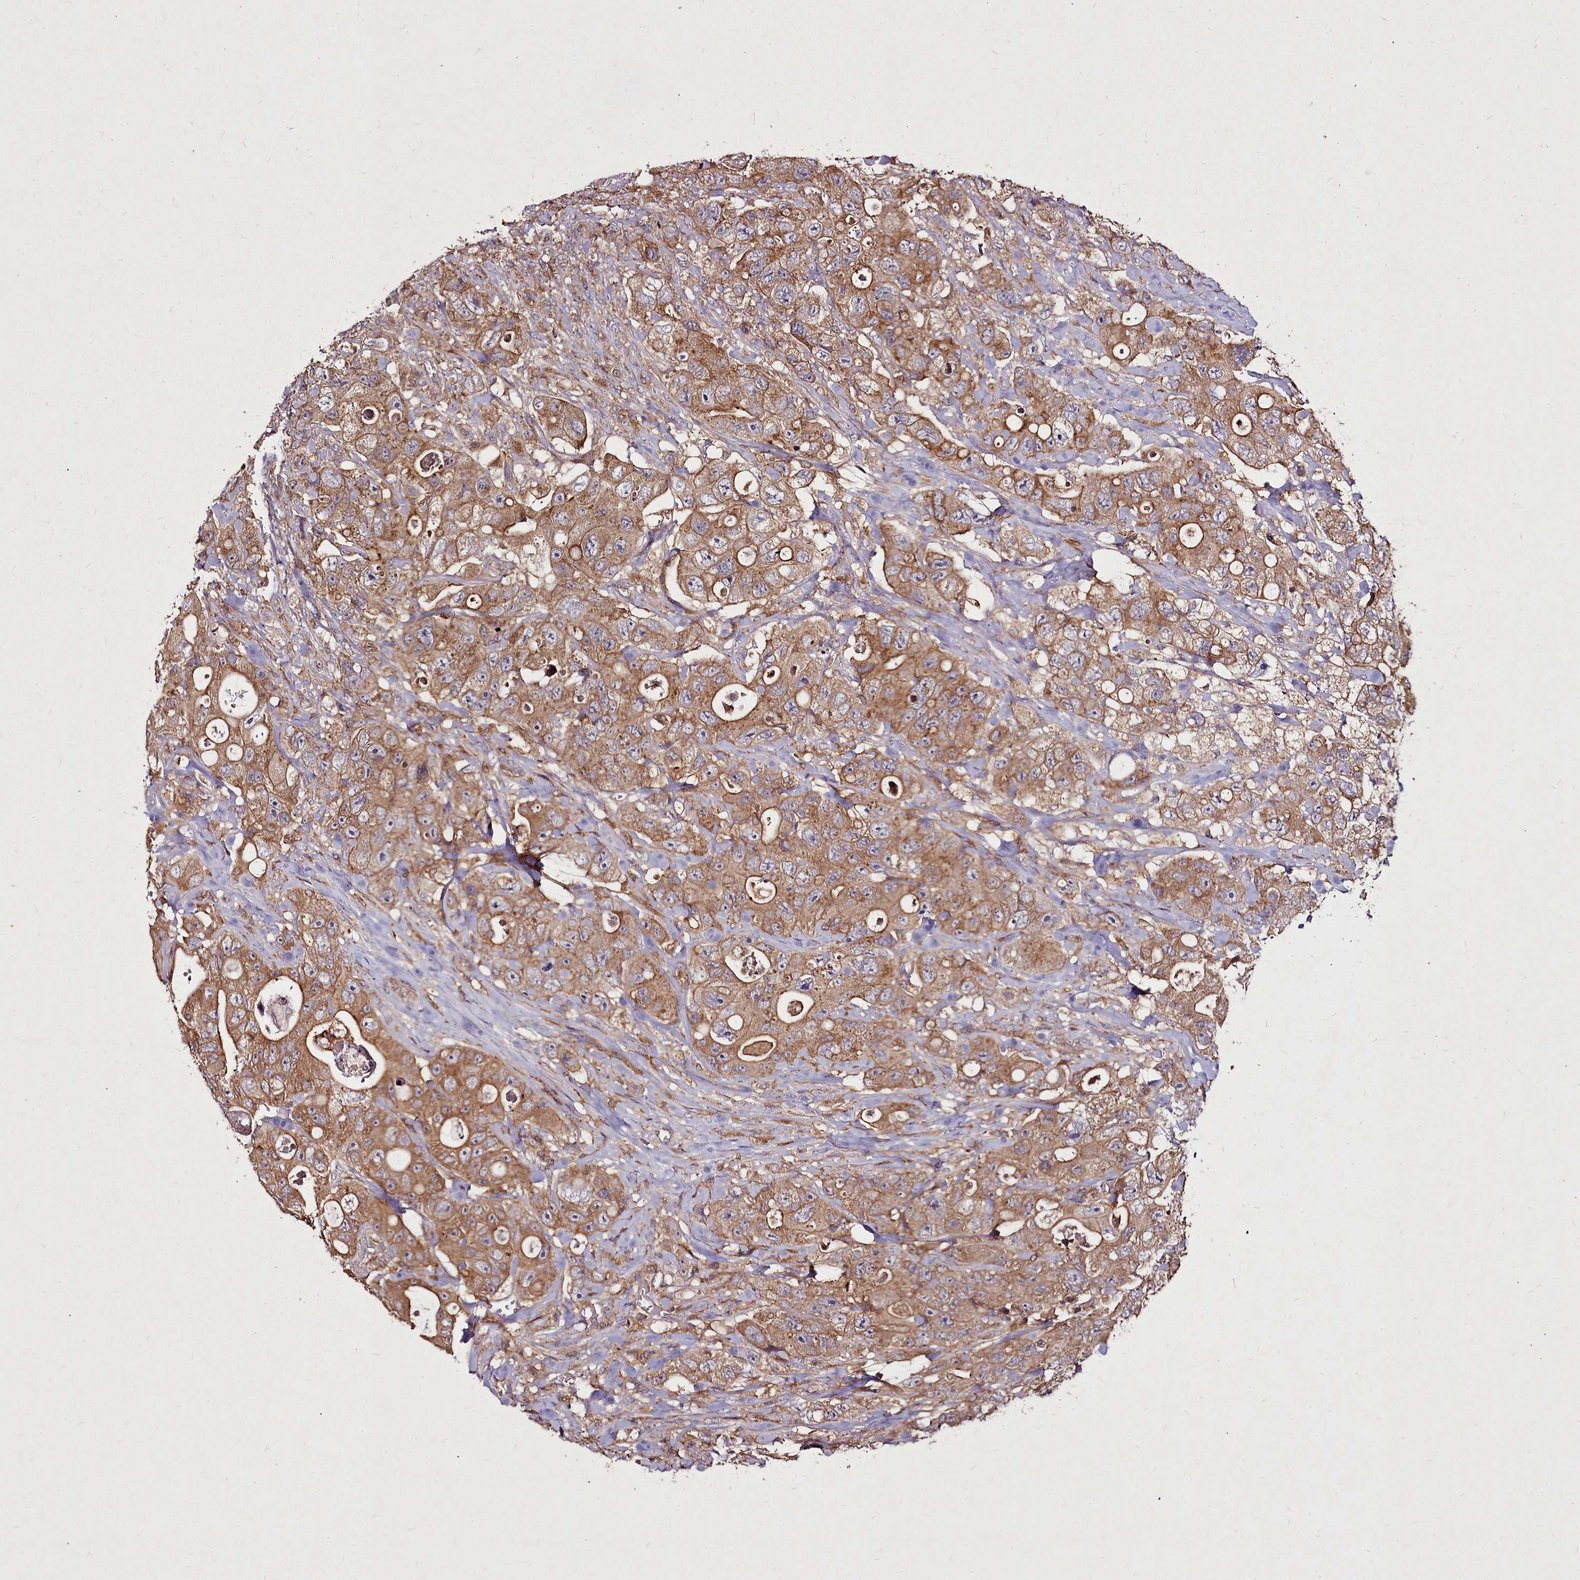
{"staining": {"intensity": "moderate", "quantity": ">75%", "location": "cytoplasmic/membranous"}, "tissue": "colorectal cancer", "cell_type": "Tumor cells", "image_type": "cancer", "snomed": [{"axis": "morphology", "description": "Adenocarcinoma, NOS"}, {"axis": "topography", "description": "Colon"}], "caption": "Tumor cells reveal medium levels of moderate cytoplasmic/membranous expression in about >75% of cells in colorectal adenocarcinoma.", "gene": "NCKAP1L", "patient": {"sex": "female", "age": 46}}